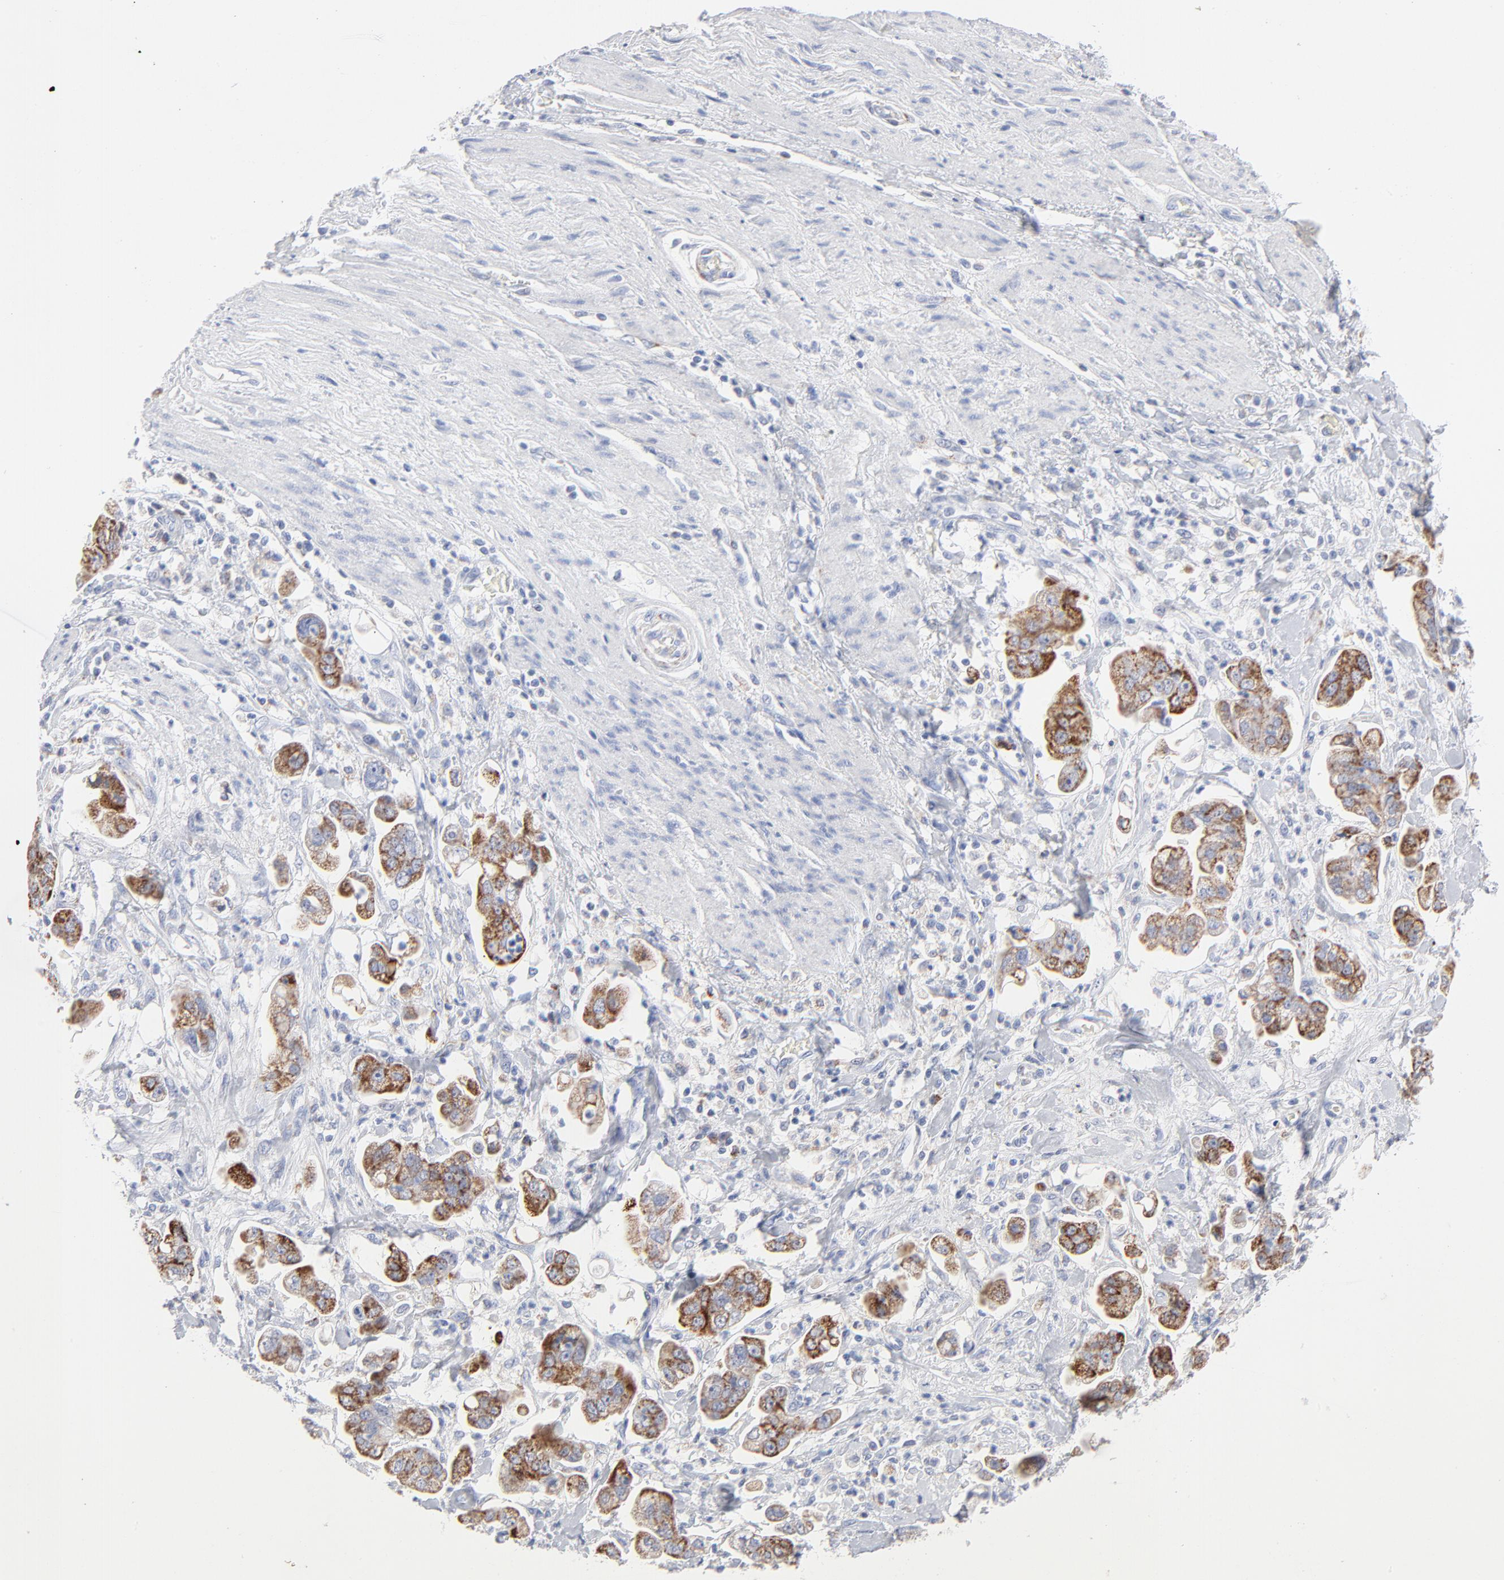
{"staining": {"intensity": "moderate", "quantity": ">75%", "location": "cytoplasmic/membranous"}, "tissue": "stomach cancer", "cell_type": "Tumor cells", "image_type": "cancer", "snomed": [{"axis": "morphology", "description": "Adenocarcinoma, NOS"}, {"axis": "topography", "description": "Stomach"}], "caption": "Stomach adenocarcinoma stained for a protein shows moderate cytoplasmic/membranous positivity in tumor cells. Ihc stains the protein of interest in brown and the nuclei are stained blue.", "gene": "CHCHD10", "patient": {"sex": "male", "age": 62}}